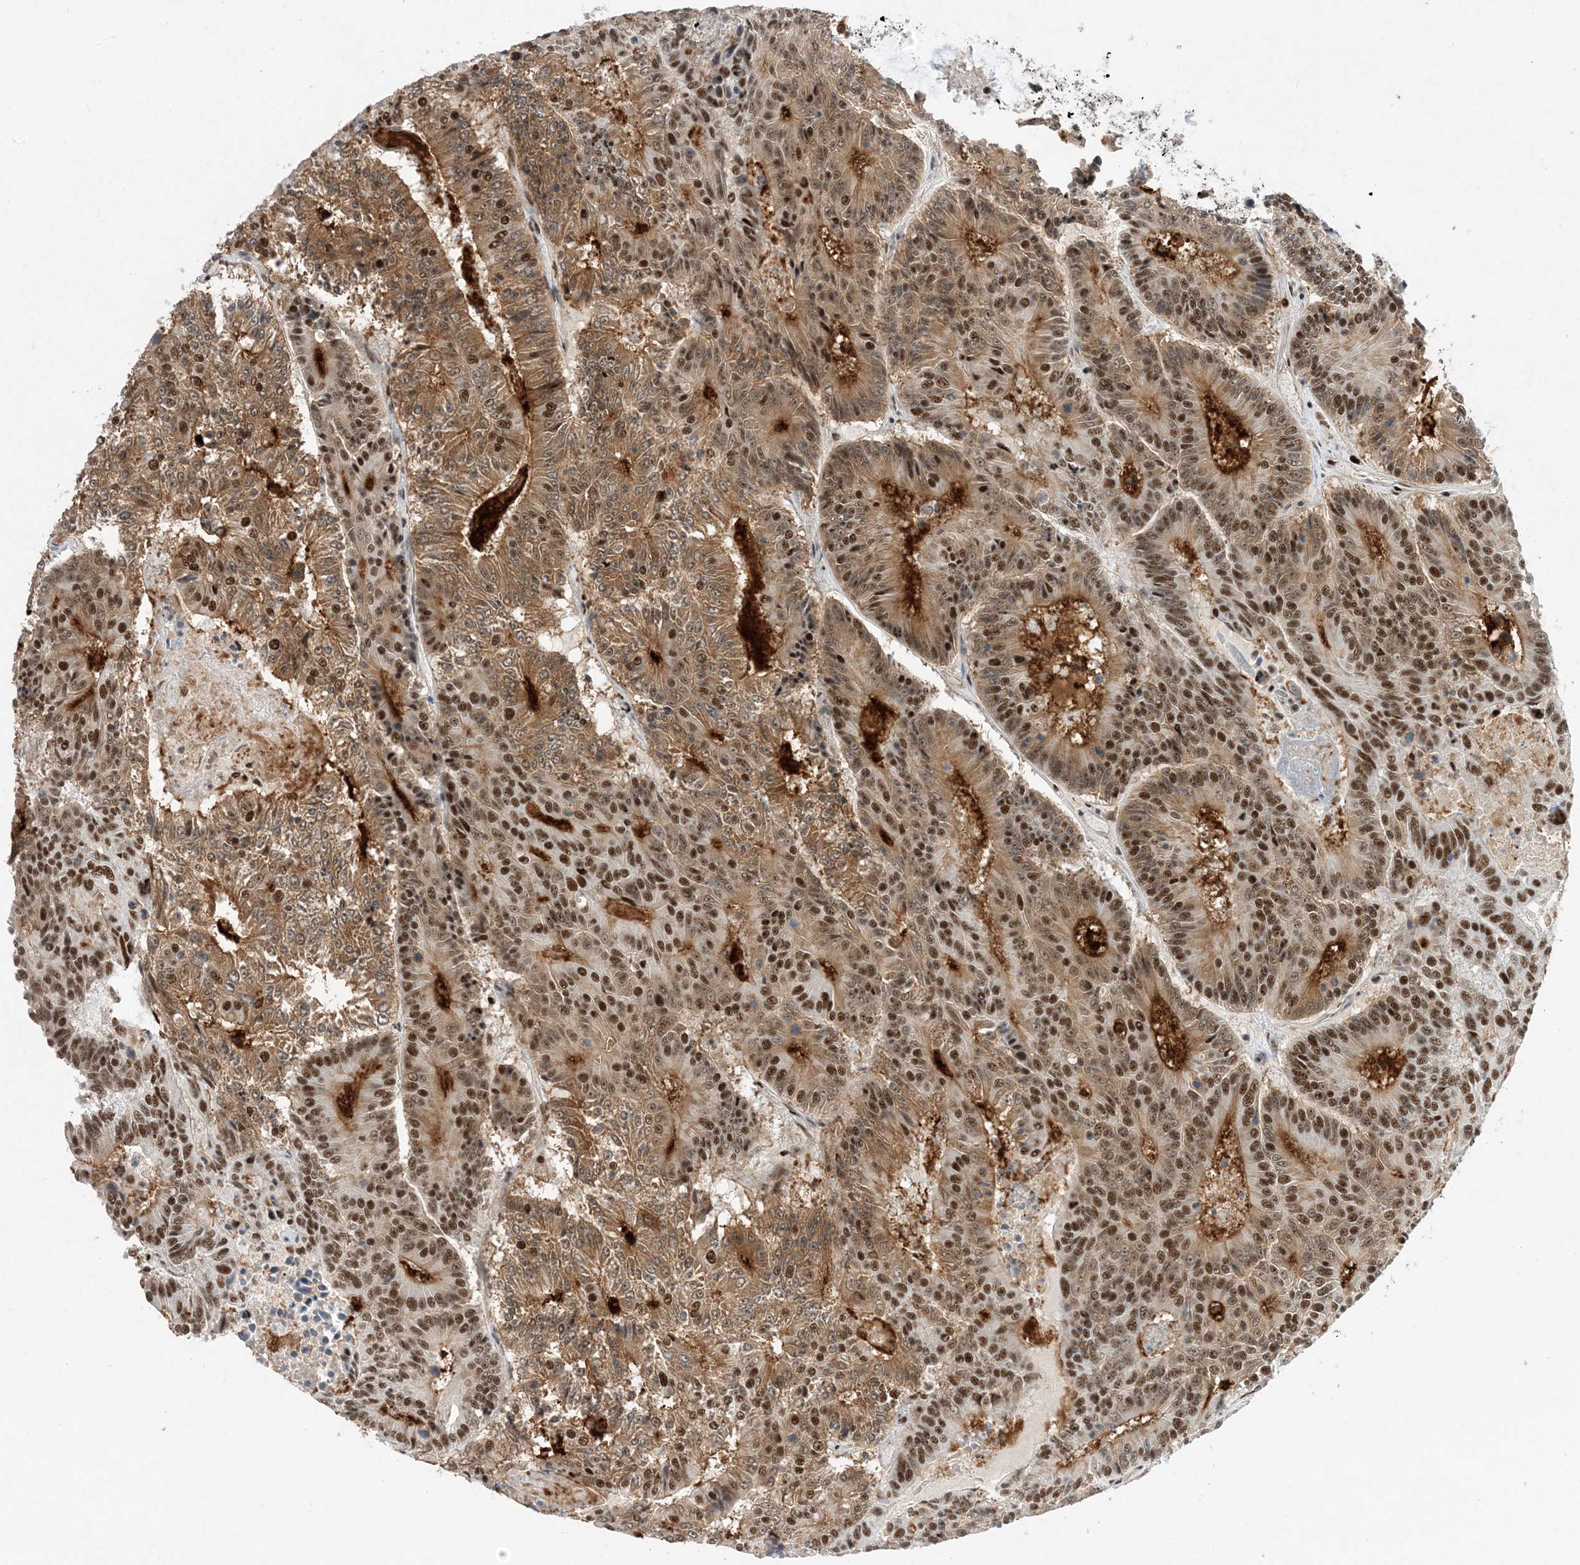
{"staining": {"intensity": "strong", "quantity": ">75%", "location": "cytoplasmic/membranous,nuclear"}, "tissue": "colorectal cancer", "cell_type": "Tumor cells", "image_type": "cancer", "snomed": [{"axis": "morphology", "description": "Adenocarcinoma, NOS"}, {"axis": "topography", "description": "Colon"}], "caption": "DAB (3,3'-diaminobenzidine) immunohistochemical staining of human colorectal adenocarcinoma shows strong cytoplasmic/membranous and nuclear protein positivity in about >75% of tumor cells.", "gene": "SF3A3", "patient": {"sex": "male", "age": 83}}